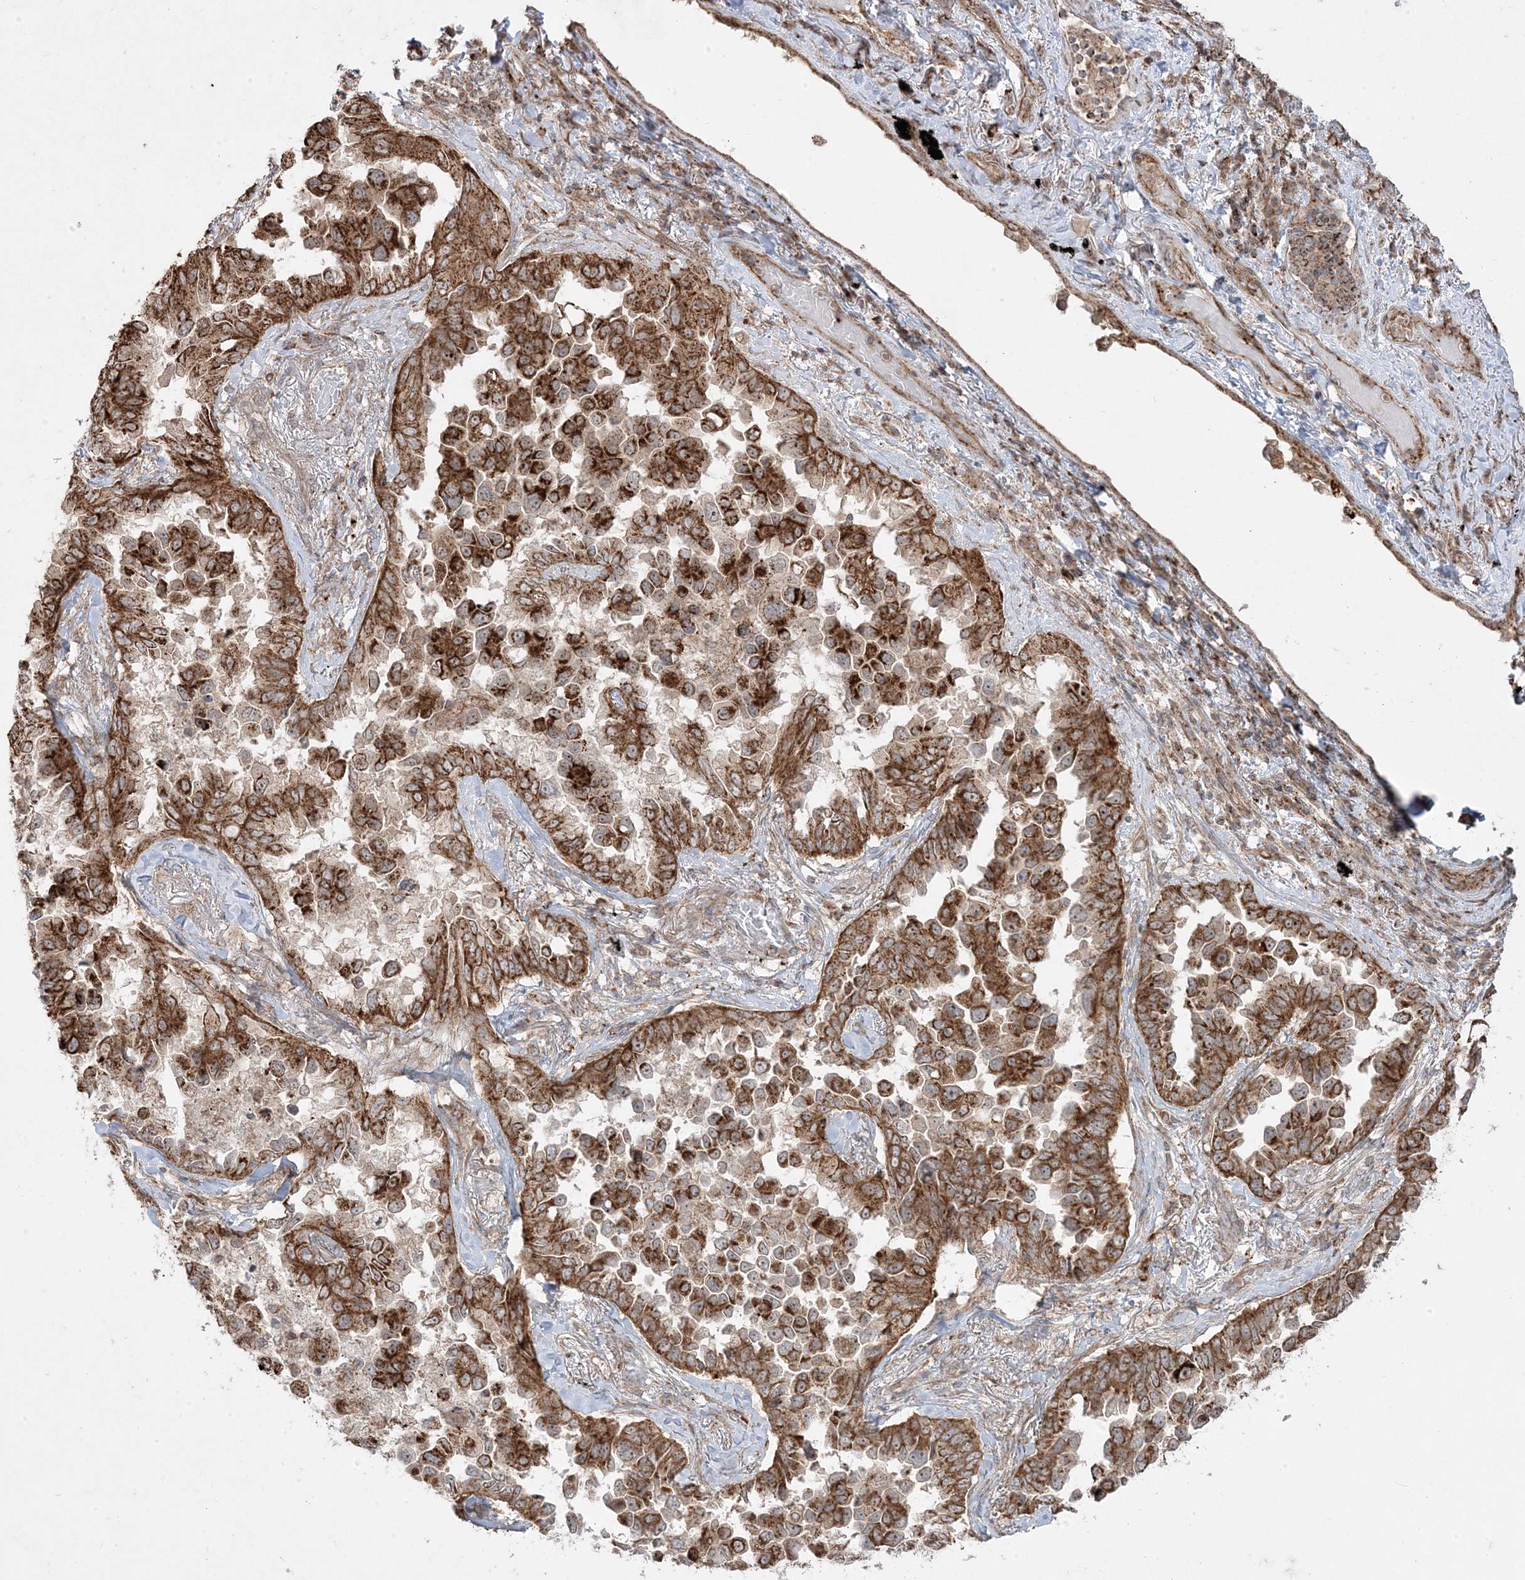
{"staining": {"intensity": "strong", "quantity": ">75%", "location": "cytoplasmic/membranous"}, "tissue": "lung cancer", "cell_type": "Tumor cells", "image_type": "cancer", "snomed": [{"axis": "morphology", "description": "Adenocarcinoma, NOS"}, {"axis": "topography", "description": "Lung"}], "caption": "Lung cancer (adenocarcinoma) was stained to show a protein in brown. There is high levels of strong cytoplasmic/membranous staining in about >75% of tumor cells.", "gene": "CLUAP1", "patient": {"sex": "female", "age": 67}}